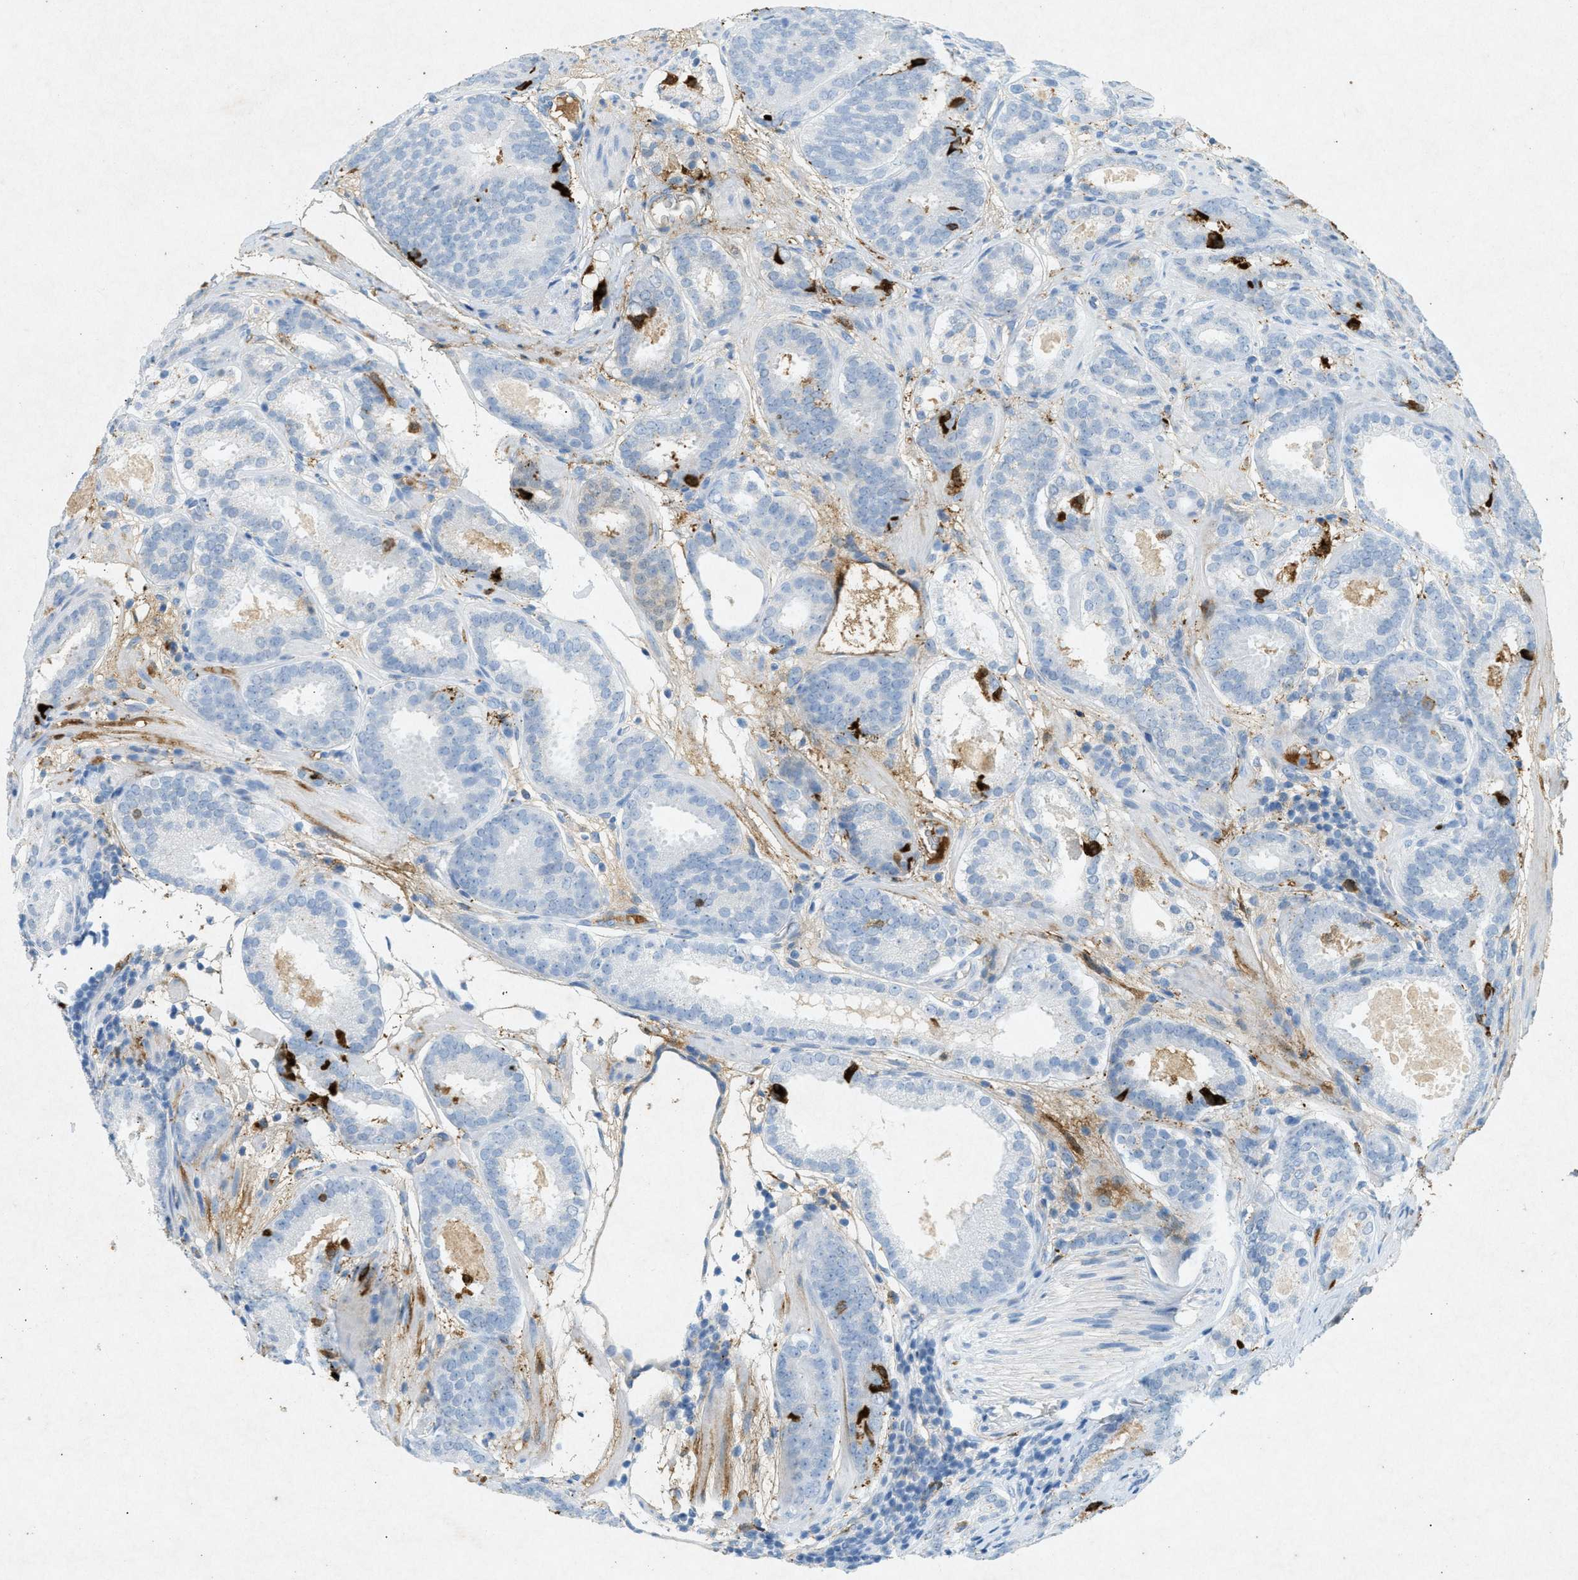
{"staining": {"intensity": "weak", "quantity": "<25%", "location": "cytoplasmic/membranous"}, "tissue": "prostate cancer", "cell_type": "Tumor cells", "image_type": "cancer", "snomed": [{"axis": "morphology", "description": "Adenocarcinoma, Low grade"}, {"axis": "topography", "description": "Prostate"}], "caption": "The immunohistochemistry (IHC) image has no significant staining in tumor cells of low-grade adenocarcinoma (prostate) tissue. Nuclei are stained in blue.", "gene": "F2", "patient": {"sex": "male", "age": 69}}